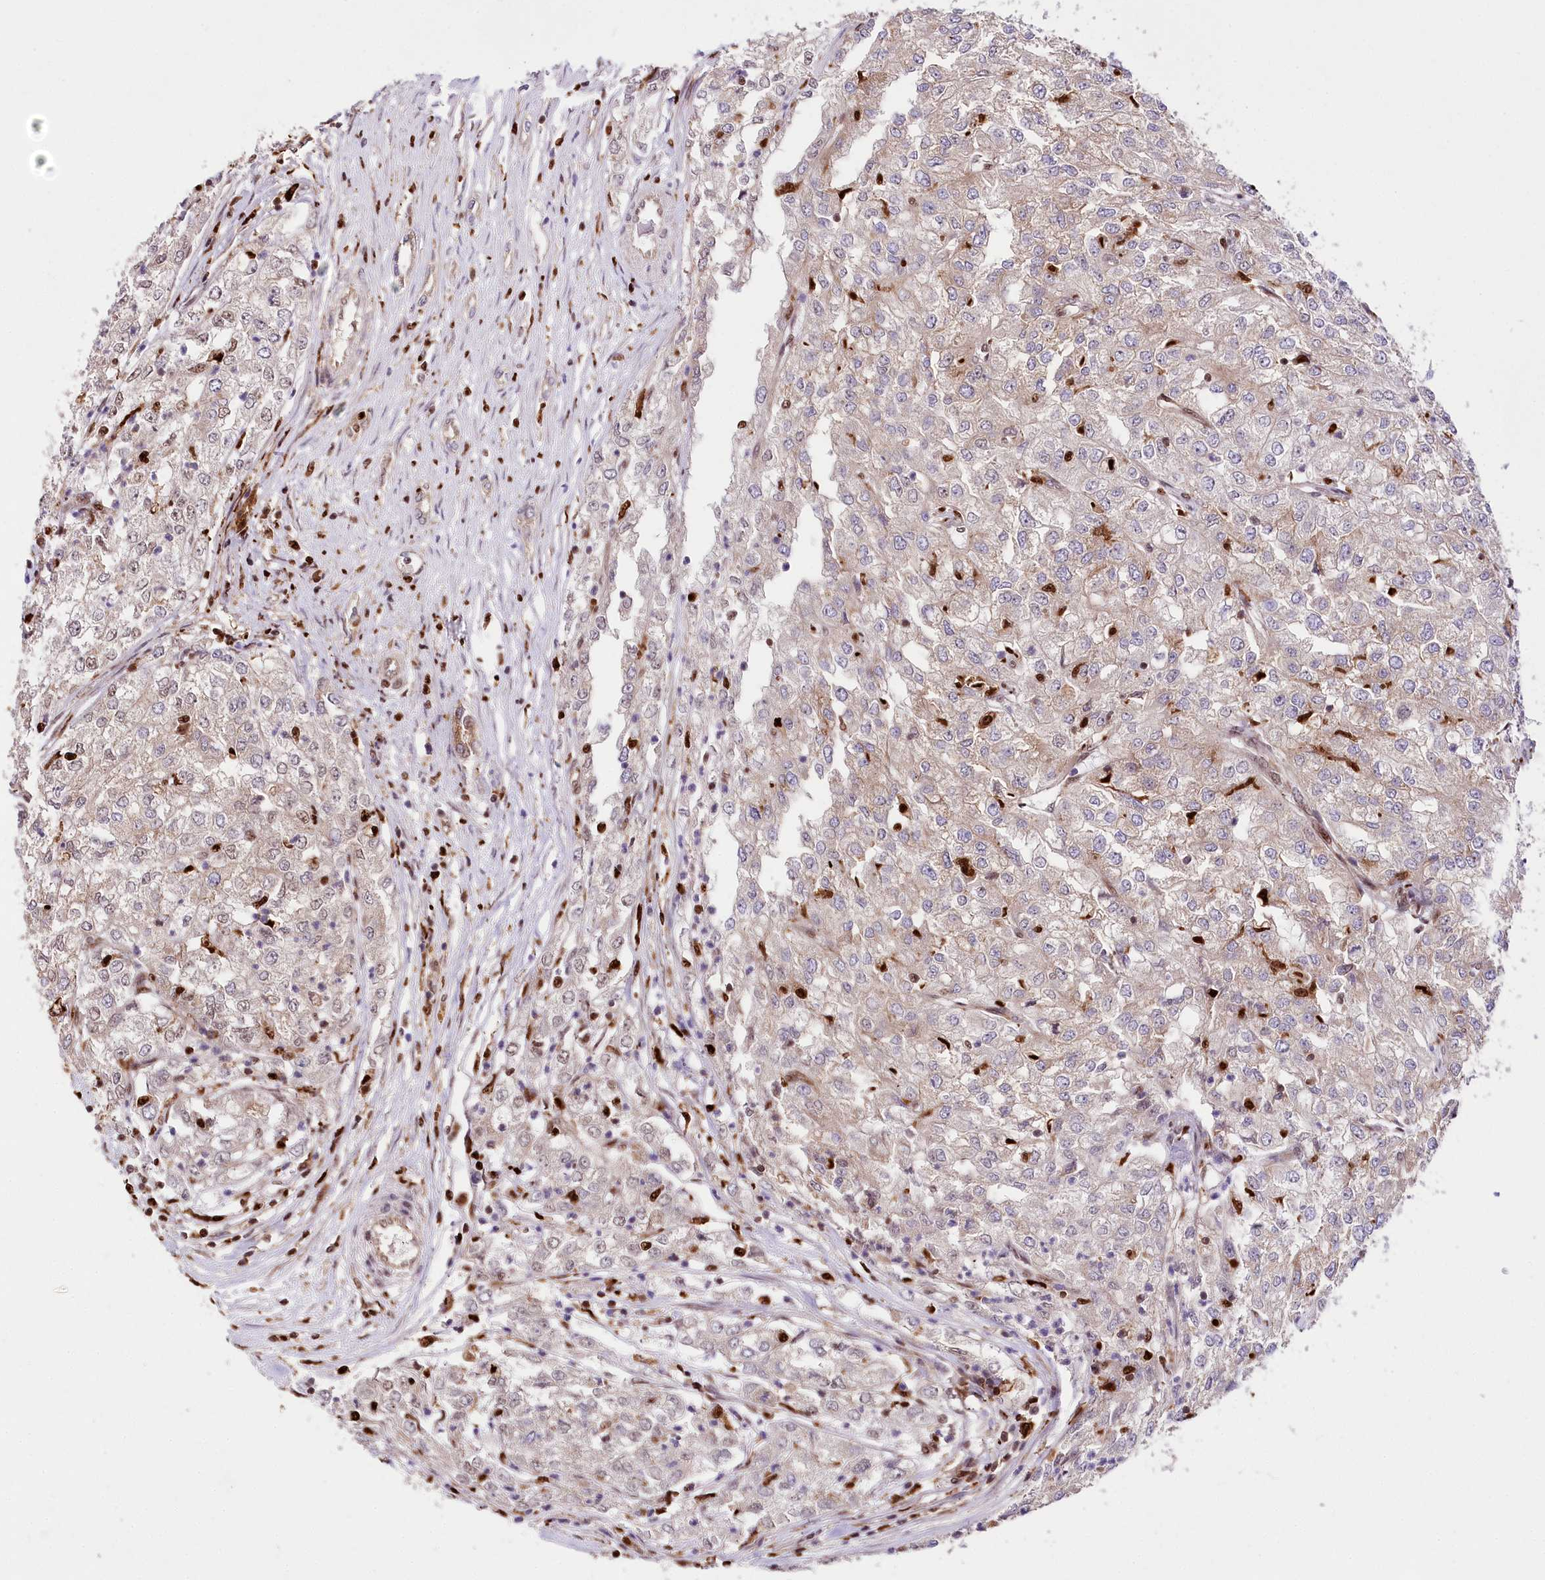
{"staining": {"intensity": "negative", "quantity": "none", "location": "none"}, "tissue": "renal cancer", "cell_type": "Tumor cells", "image_type": "cancer", "snomed": [{"axis": "morphology", "description": "Adenocarcinoma, NOS"}, {"axis": "topography", "description": "Kidney"}], "caption": "Tumor cells show no significant positivity in adenocarcinoma (renal). Nuclei are stained in blue.", "gene": "FIGN", "patient": {"sex": "female", "age": 54}}